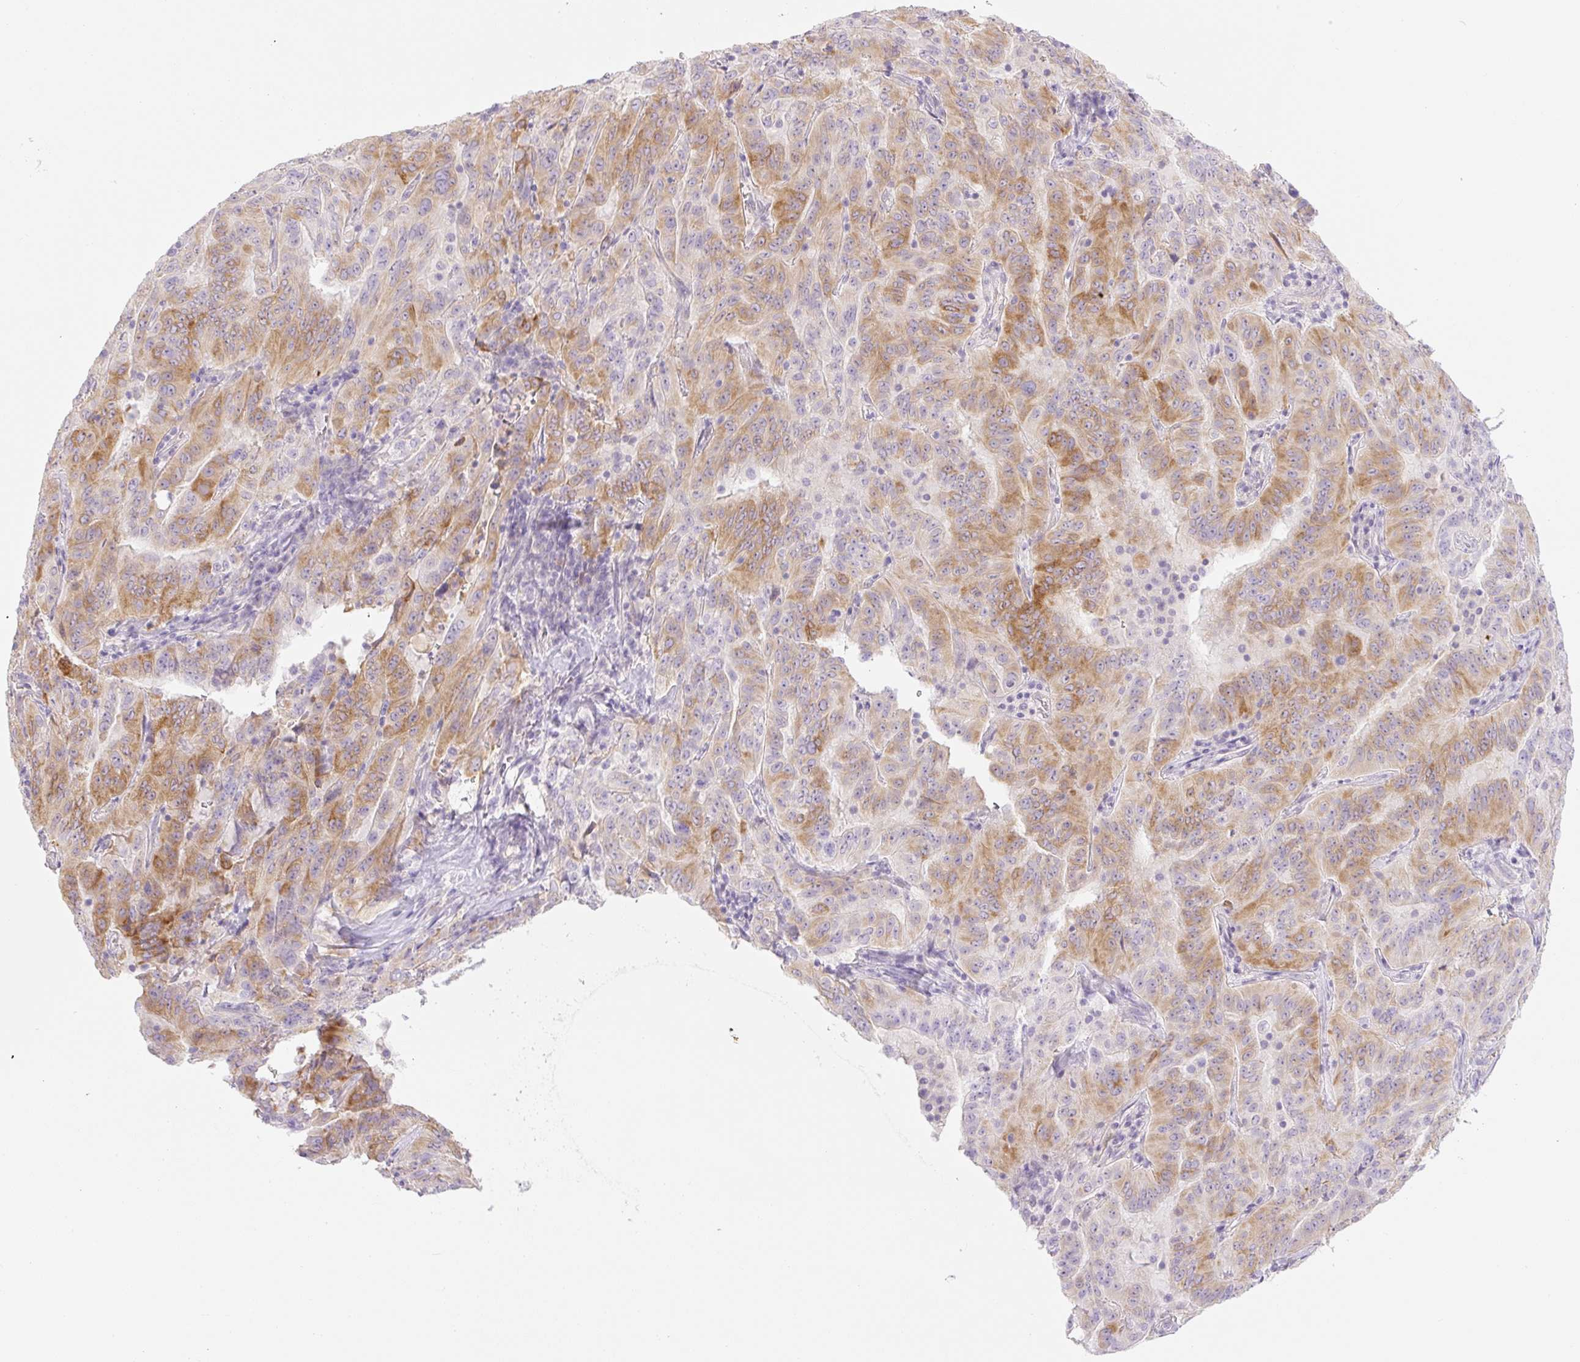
{"staining": {"intensity": "strong", "quantity": ">75%", "location": "cytoplasmic/membranous"}, "tissue": "pancreatic cancer", "cell_type": "Tumor cells", "image_type": "cancer", "snomed": [{"axis": "morphology", "description": "Adenocarcinoma, NOS"}, {"axis": "topography", "description": "Pancreas"}], "caption": "A micrograph showing strong cytoplasmic/membranous positivity in approximately >75% of tumor cells in pancreatic adenocarcinoma, as visualized by brown immunohistochemical staining.", "gene": "MIA2", "patient": {"sex": "male", "age": 63}}